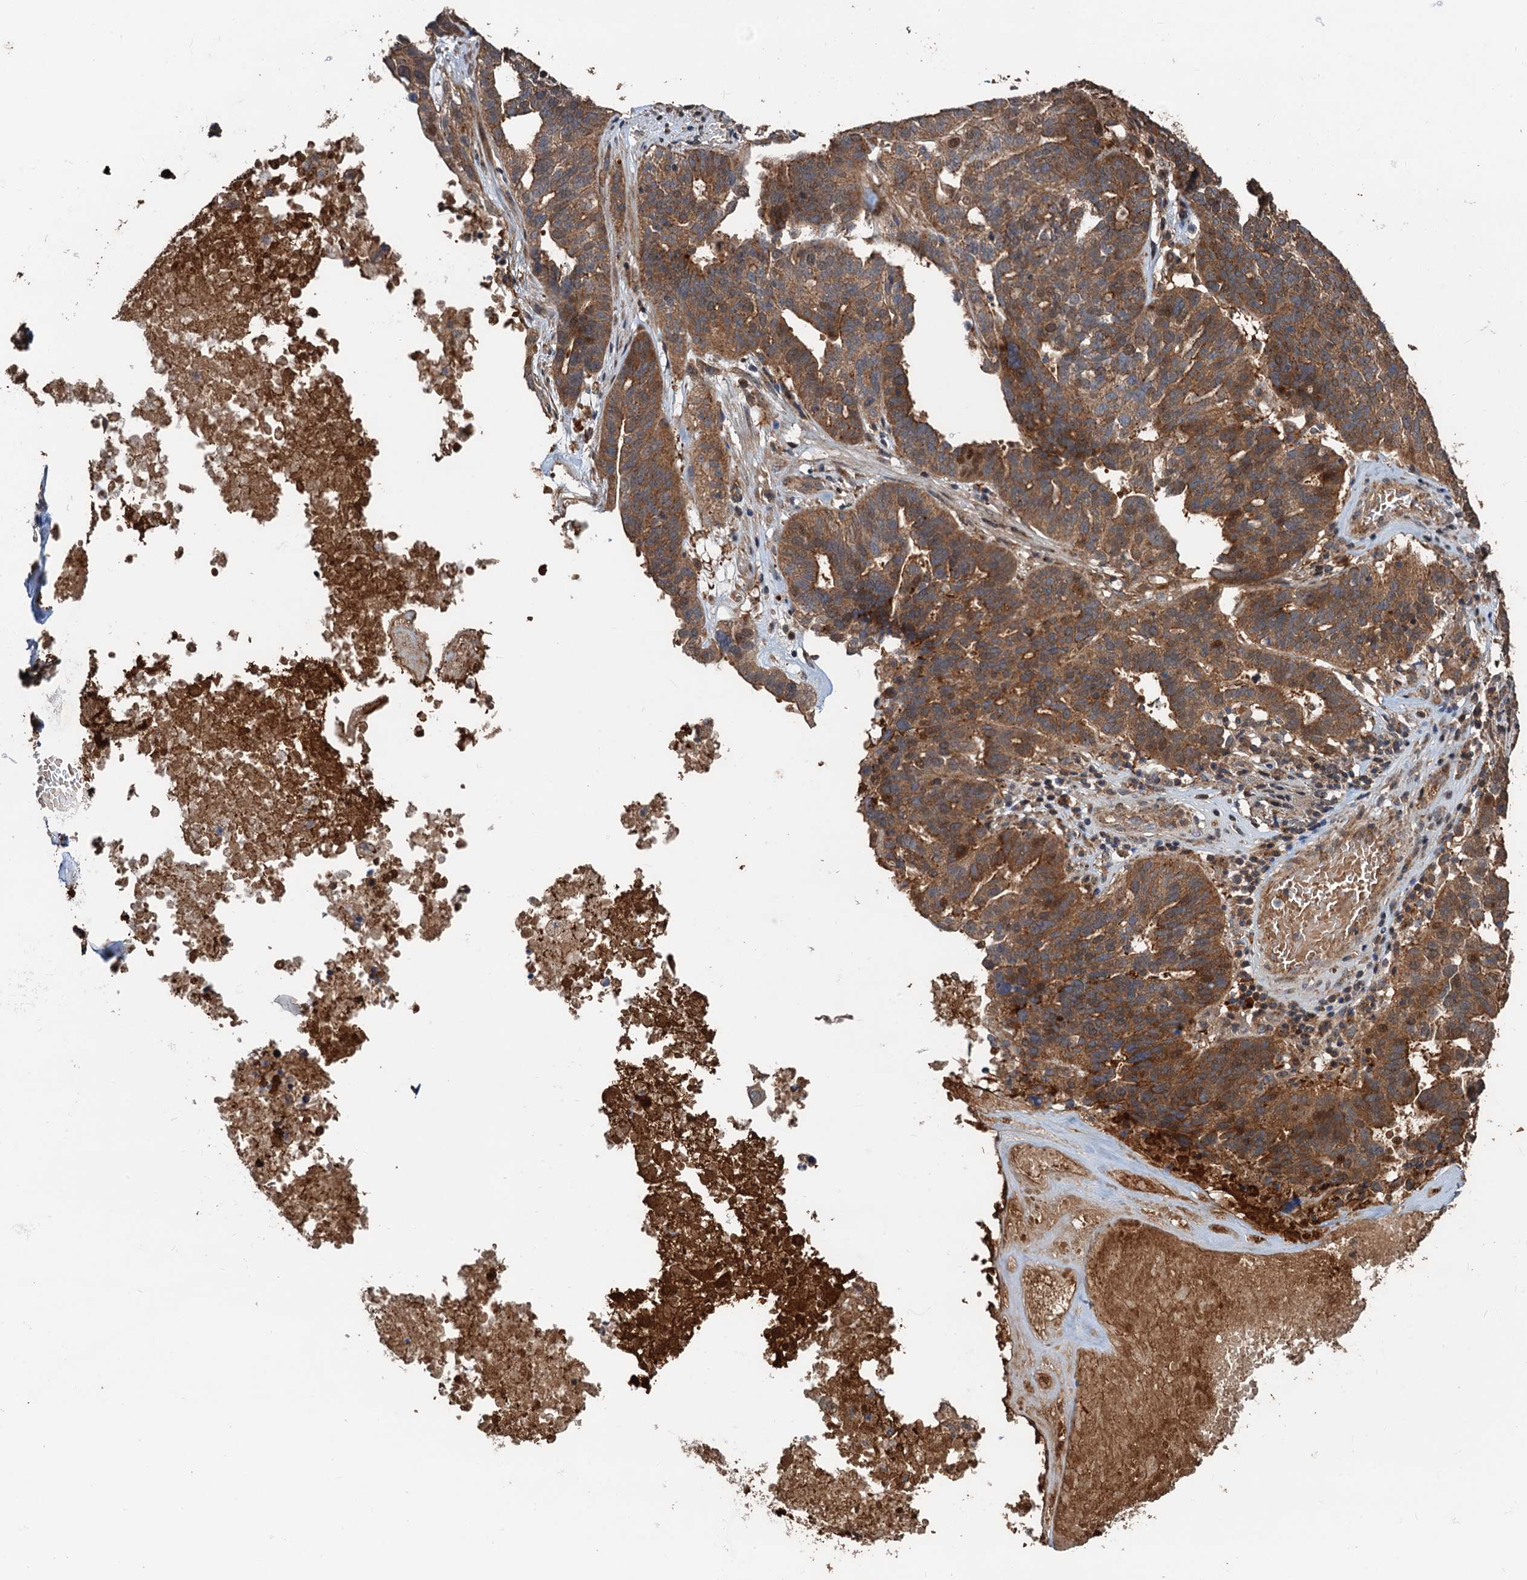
{"staining": {"intensity": "moderate", "quantity": ">75%", "location": "cytoplasmic/membranous"}, "tissue": "ovarian cancer", "cell_type": "Tumor cells", "image_type": "cancer", "snomed": [{"axis": "morphology", "description": "Cystadenocarcinoma, serous, NOS"}, {"axis": "topography", "description": "Ovary"}], "caption": "Moderate cytoplasmic/membranous staining for a protein is identified in approximately >75% of tumor cells of serous cystadenocarcinoma (ovarian) using IHC.", "gene": "DEXI", "patient": {"sex": "female", "age": 59}}